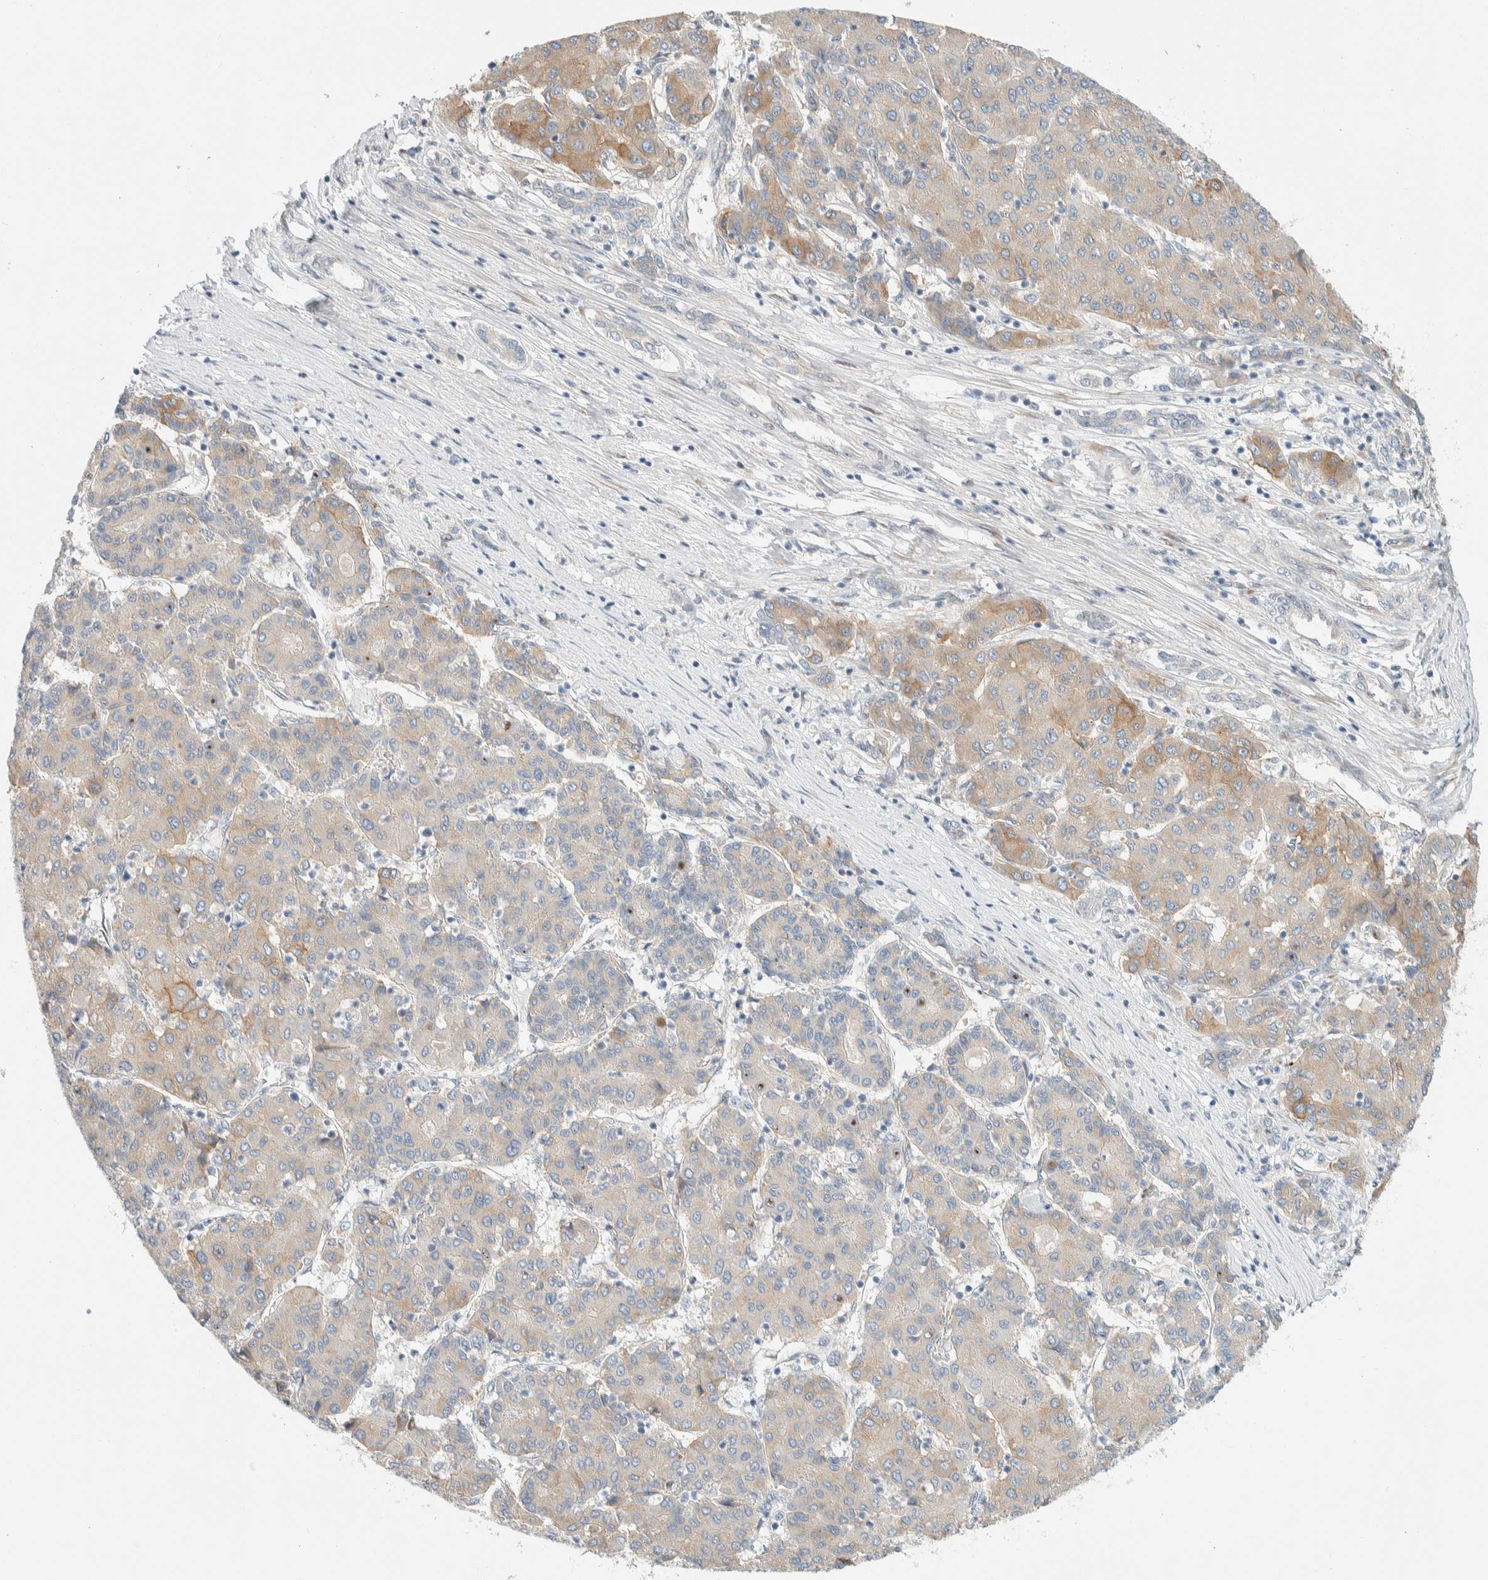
{"staining": {"intensity": "moderate", "quantity": "<25%", "location": "cytoplasmic/membranous"}, "tissue": "liver cancer", "cell_type": "Tumor cells", "image_type": "cancer", "snomed": [{"axis": "morphology", "description": "Carcinoma, Hepatocellular, NOS"}, {"axis": "topography", "description": "Liver"}], "caption": "About <25% of tumor cells in human hepatocellular carcinoma (liver) reveal moderate cytoplasmic/membranous protein expression as visualized by brown immunohistochemical staining.", "gene": "TMEM184B", "patient": {"sex": "male", "age": 65}}